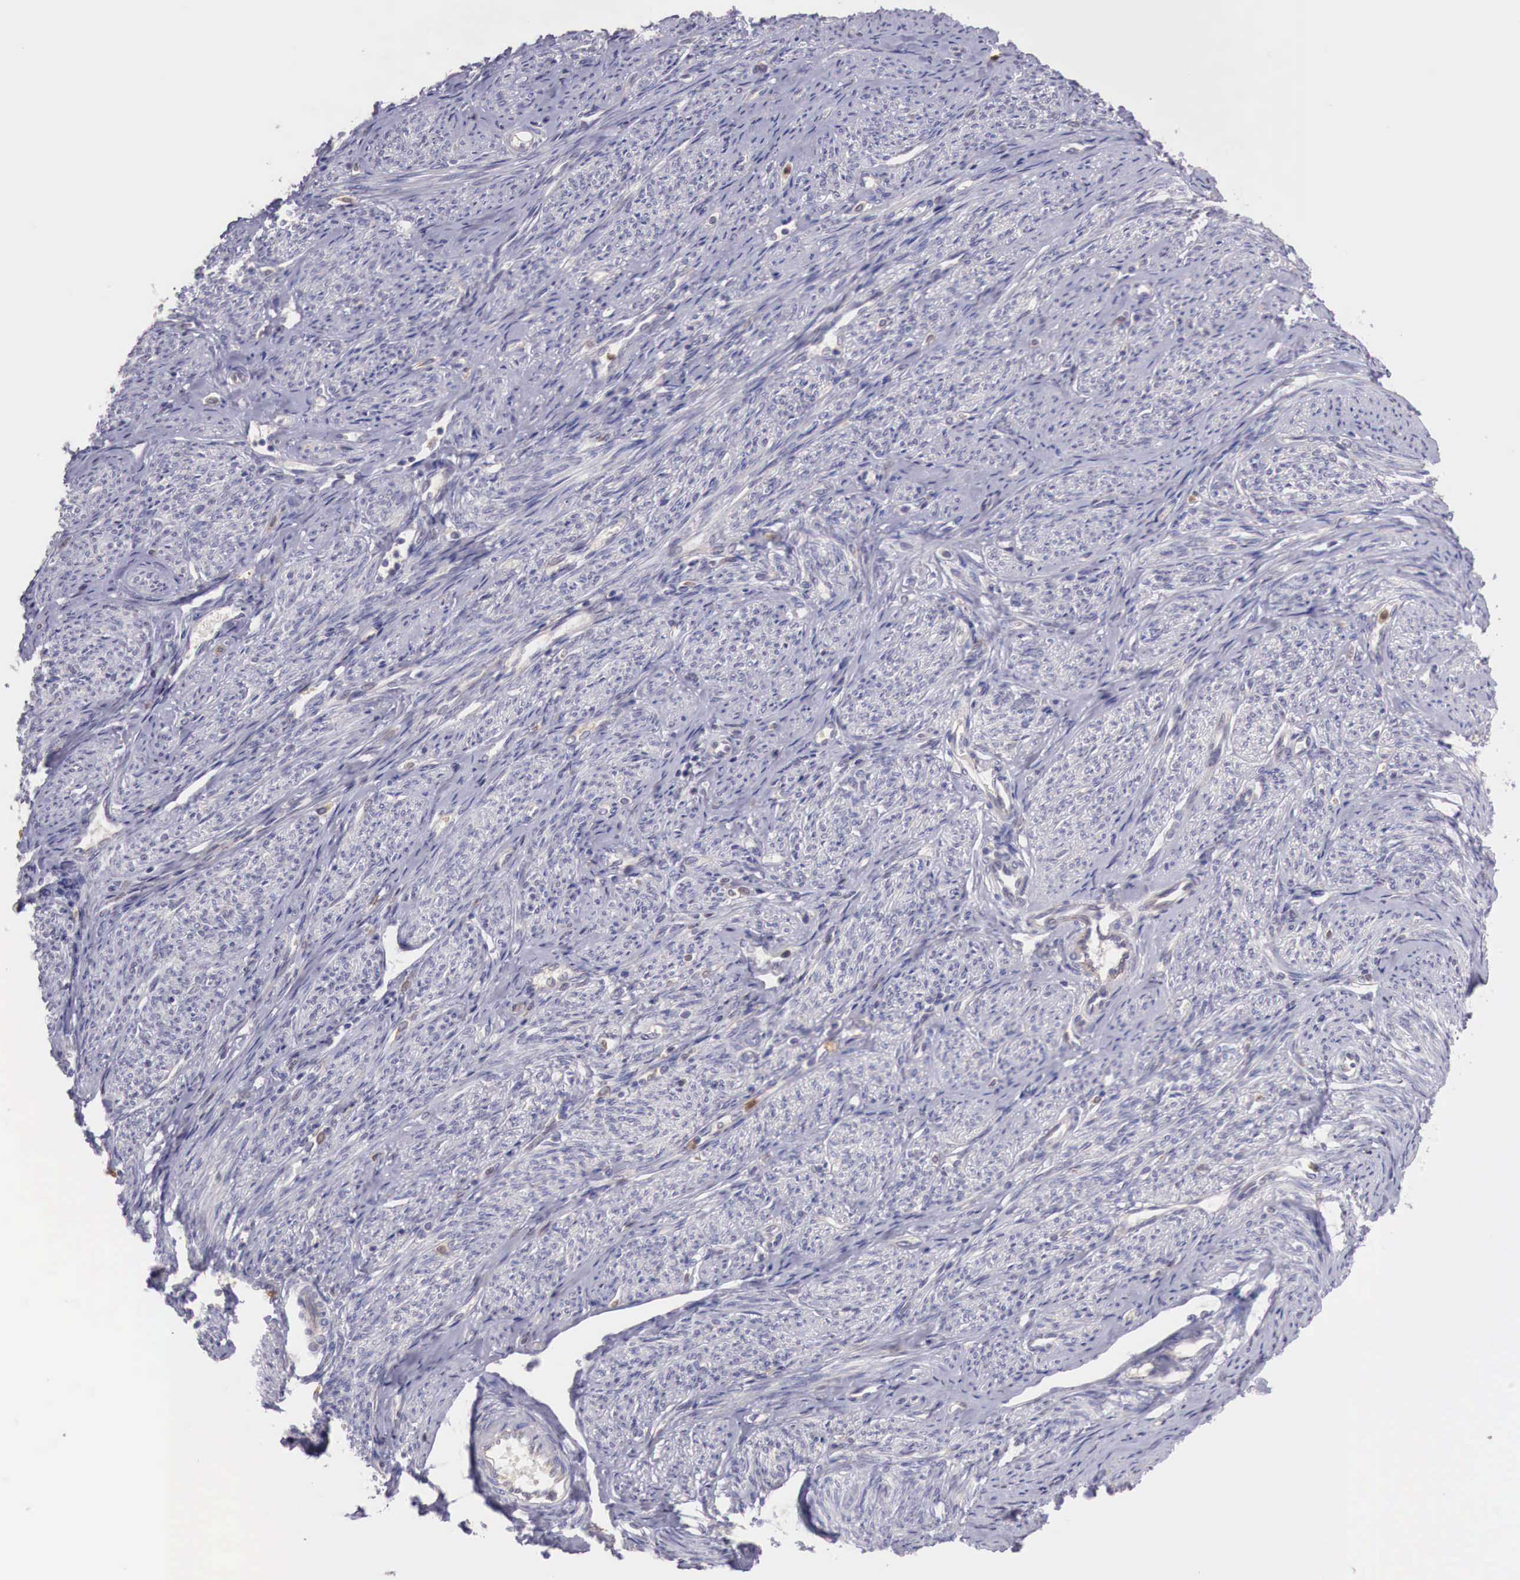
{"staining": {"intensity": "moderate", "quantity": "25%-75%", "location": "cytoplasmic/membranous,nuclear"}, "tissue": "endometrial cancer", "cell_type": "Tumor cells", "image_type": "cancer", "snomed": [{"axis": "morphology", "description": "Adenocarcinoma, NOS"}, {"axis": "topography", "description": "Endometrium"}], "caption": "The immunohistochemical stain shows moderate cytoplasmic/membranous and nuclear positivity in tumor cells of adenocarcinoma (endometrial) tissue. (brown staining indicates protein expression, while blue staining denotes nuclei).", "gene": "GAB2", "patient": {"sex": "female", "age": 75}}